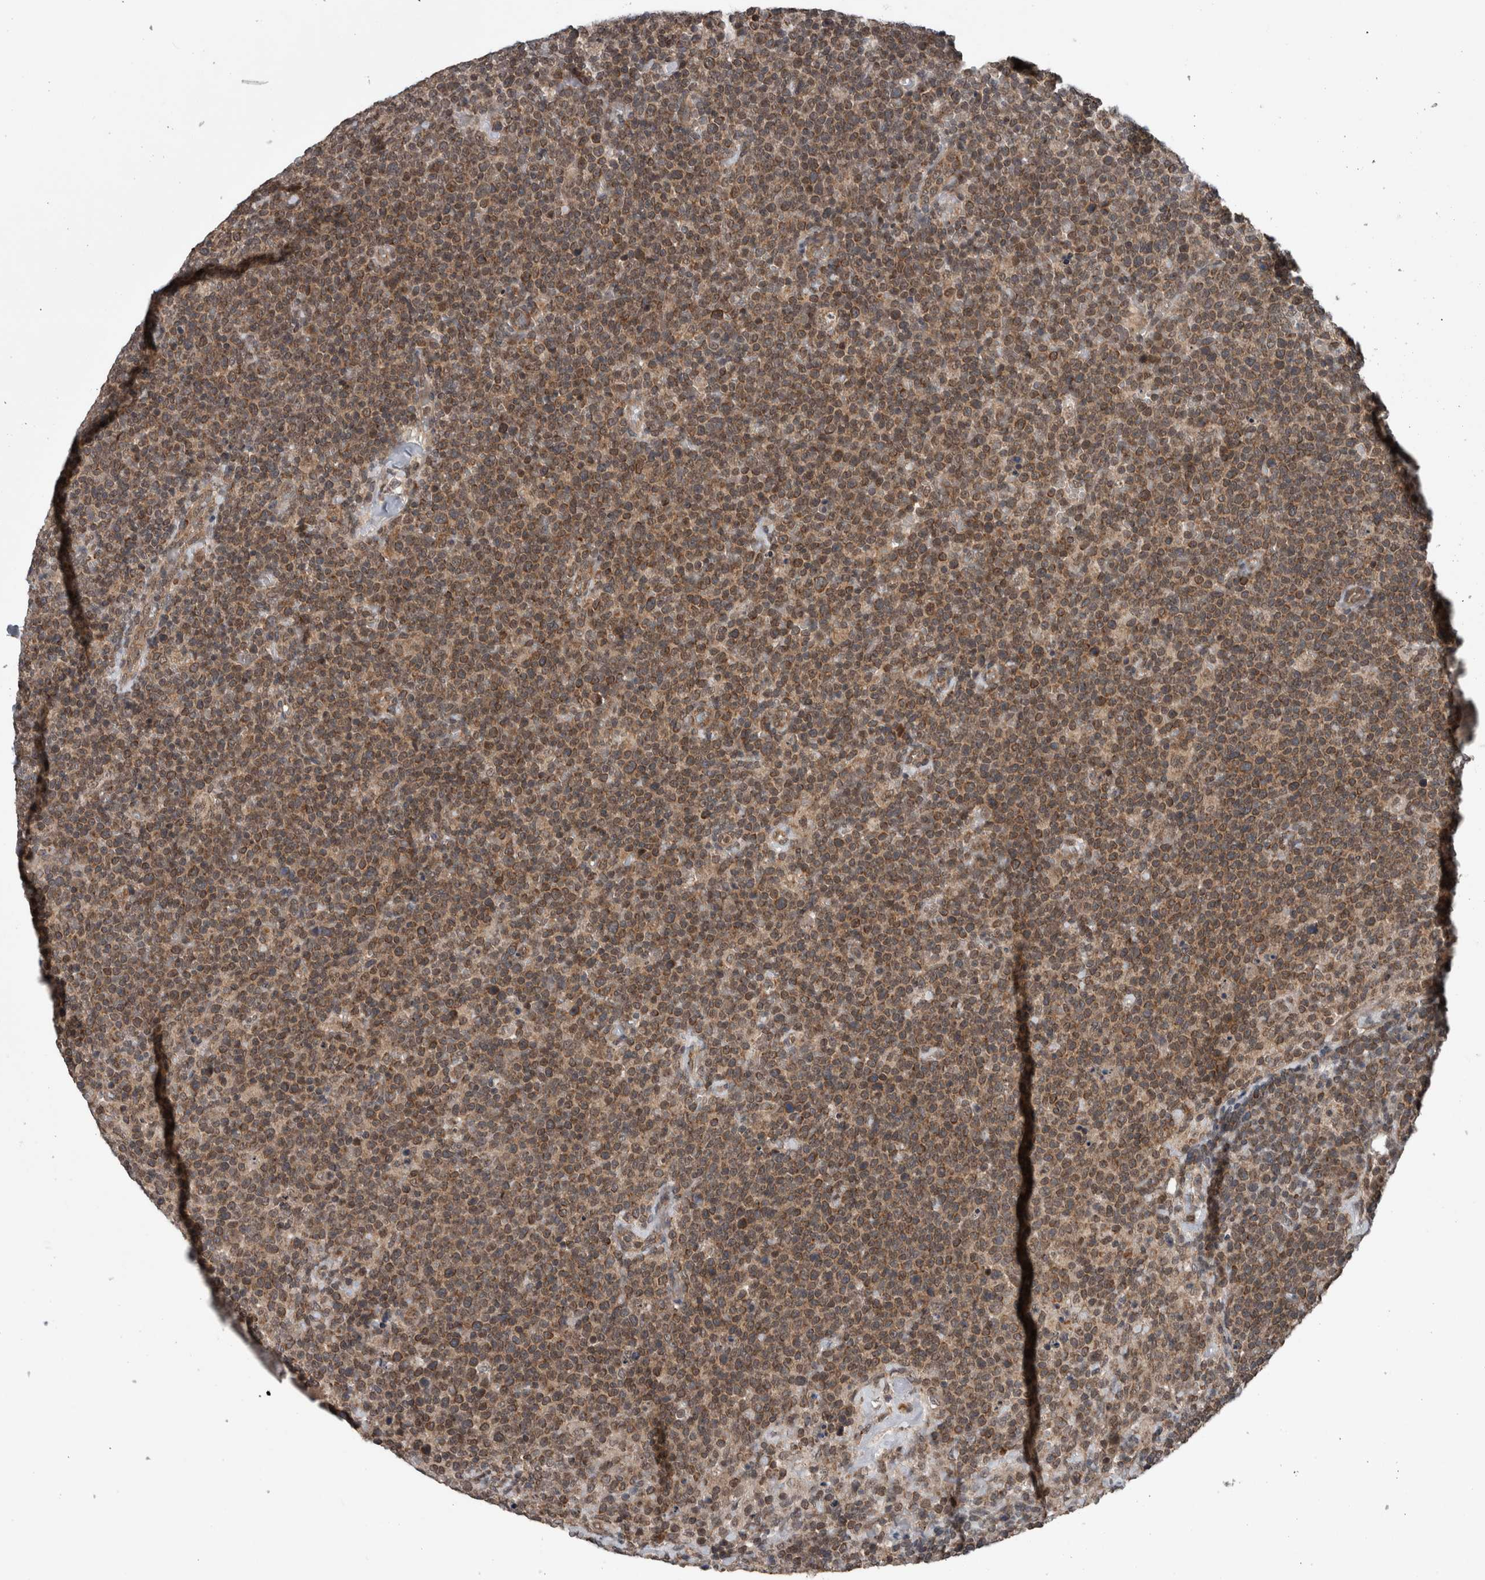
{"staining": {"intensity": "moderate", "quantity": ">75%", "location": "cytoplasmic/membranous"}, "tissue": "lymphoma", "cell_type": "Tumor cells", "image_type": "cancer", "snomed": [{"axis": "morphology", "description": "Malignant lymphoma, non-Hodgkin's type, High grade"}, {"axis": "topography", "description": "Lymph node"}], "caption": "Human lymphoma stained with a protein marker exhibits moderate staining in tumor cells.", "gene": "ENY2", "patient": {"sex": "male", "age": 61}}